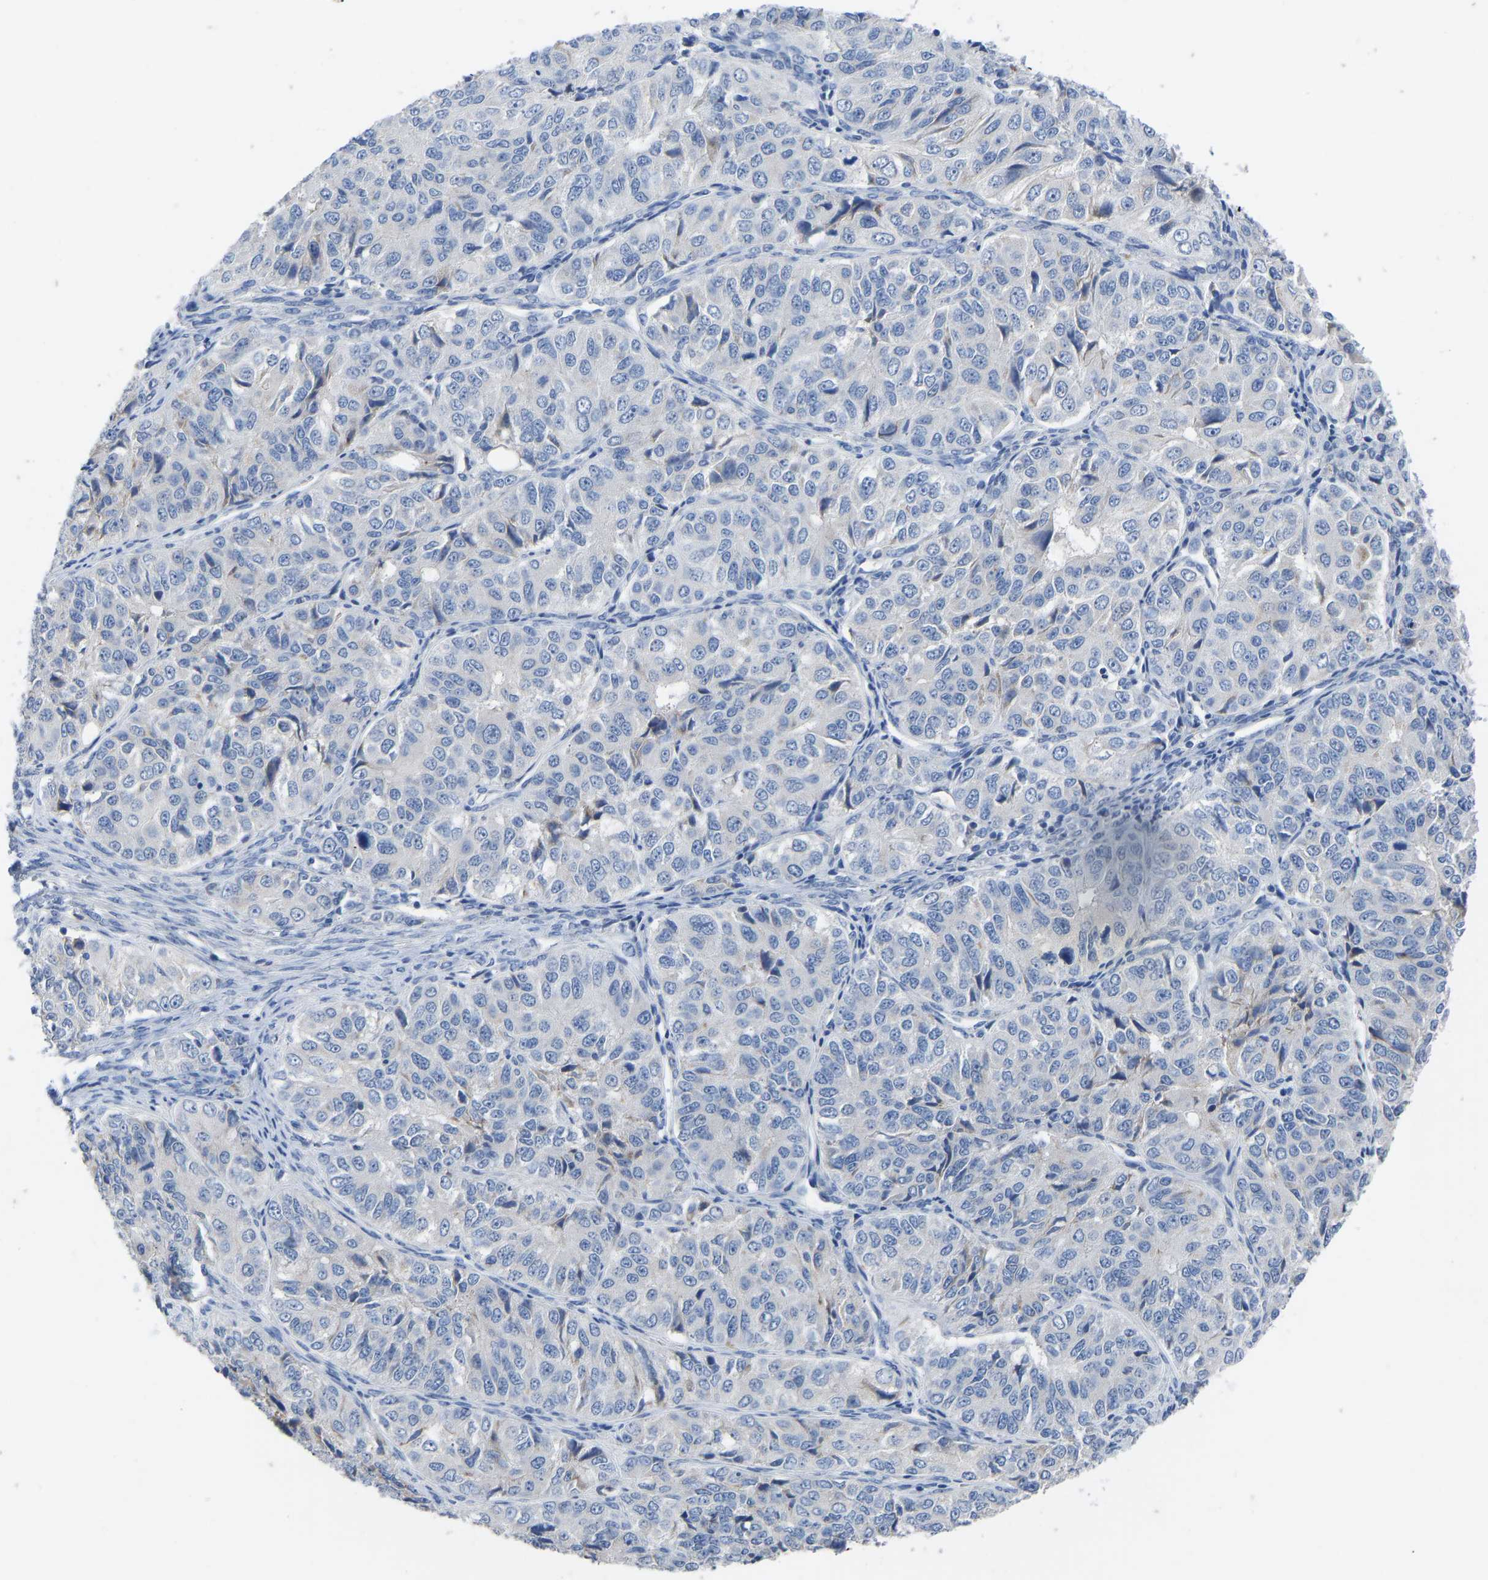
{"staining": {"intensity": "negative", "quantity": "none", "location": "none"}, "tissue": "ovarian cancer", "cell_type": "Tumor cells", "image_type": "cancer", "snomed": [{"axis": "morphology", "description": "Carcinoma, endometroid"}, {"axis": "topography", "description": "Ovary"}], "caption": "Tumor cells show no significant staining in ovarian cancer (endometroid carcinoma).", "gene": "OLIG2", "patient": {"sex": "female", "age": 51}}